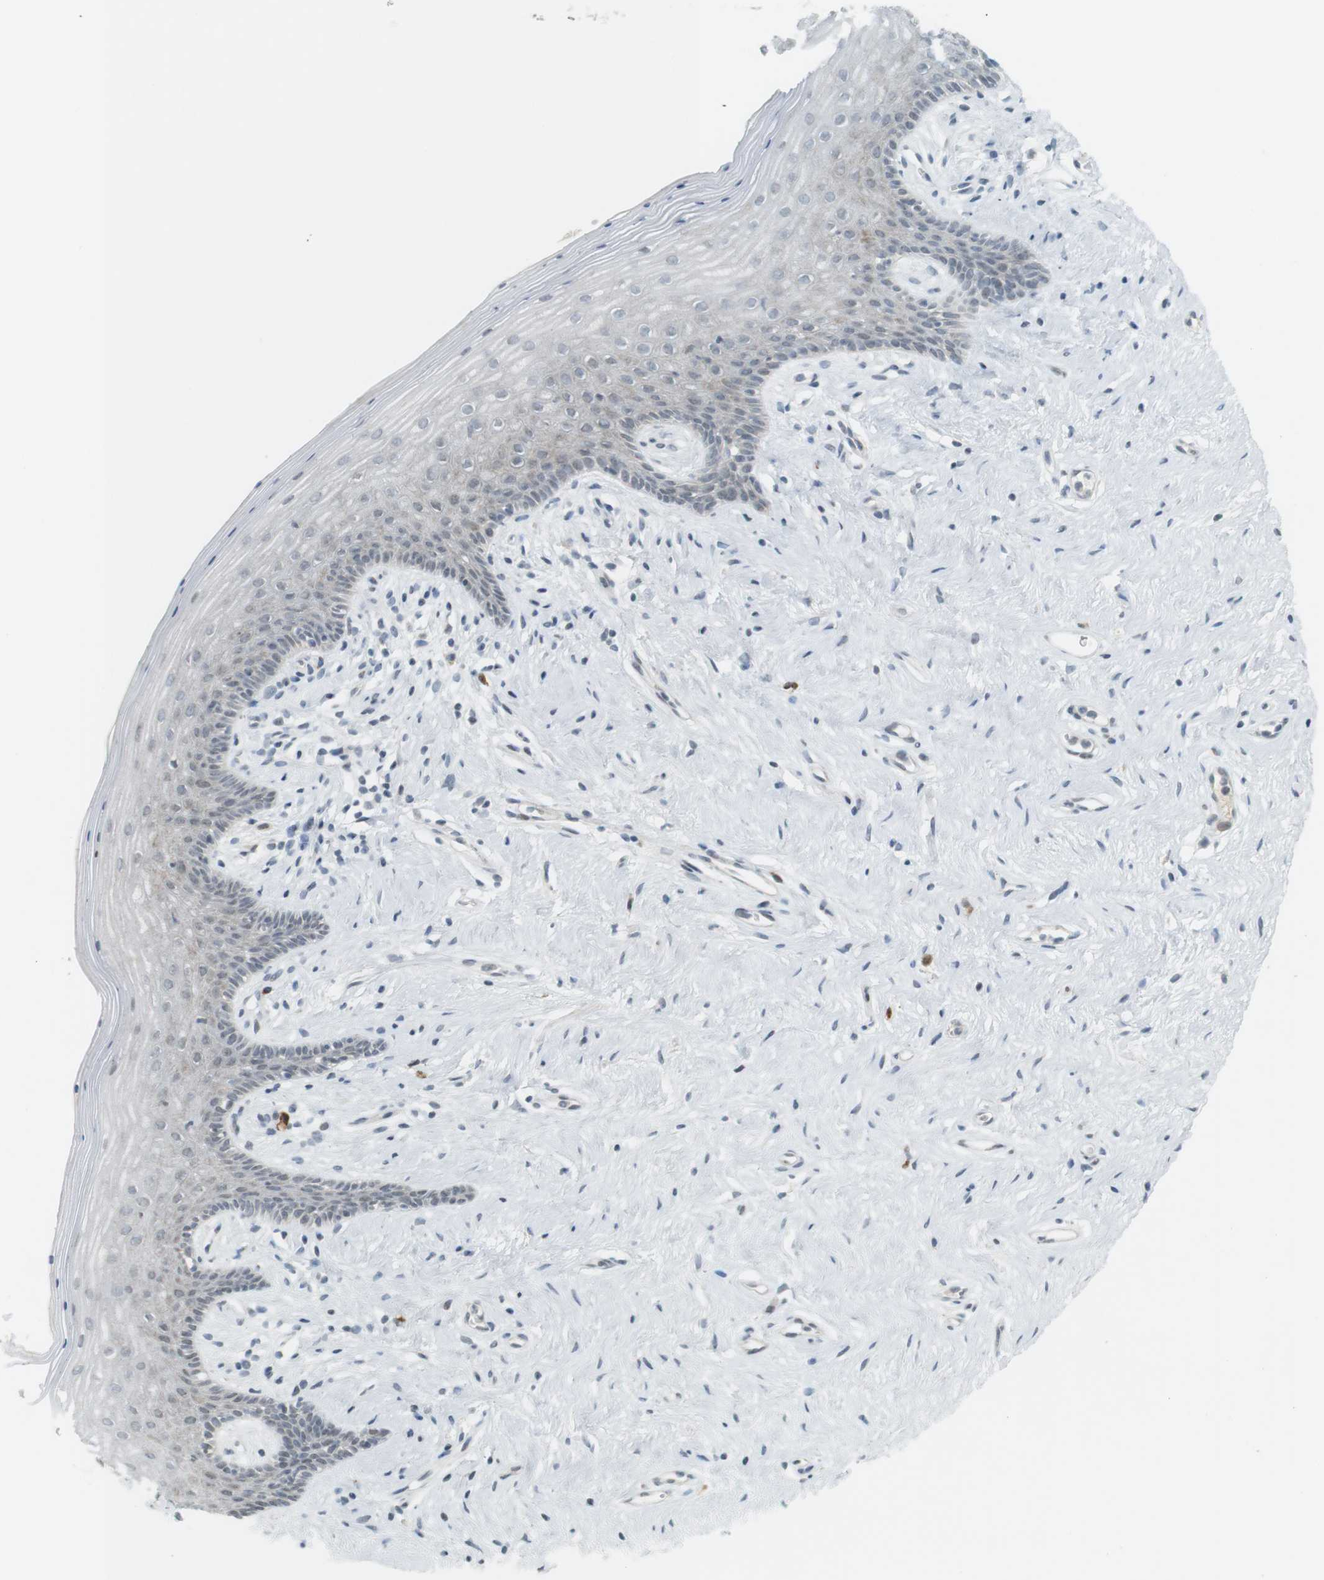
{"staining": {"intensity": "weak", "quantity": "<25%", "location": "nuclear"}, "tissue": "vagina", "cell_type": "Squamous epithelial cells", "image_type": "normal", "snomed": [{"axis": "morphology", "description": "Normal tissue, NOS"}, {"axis": "topography", "description": "Vagina"}], "caption": "Immunohistochemistry image of normal human vagina stained for a protein (brown), which exhibits no expression in squamous epithelial cells.", "gene": "DMC1", "patient": {"sex": "female", "age": 44}}